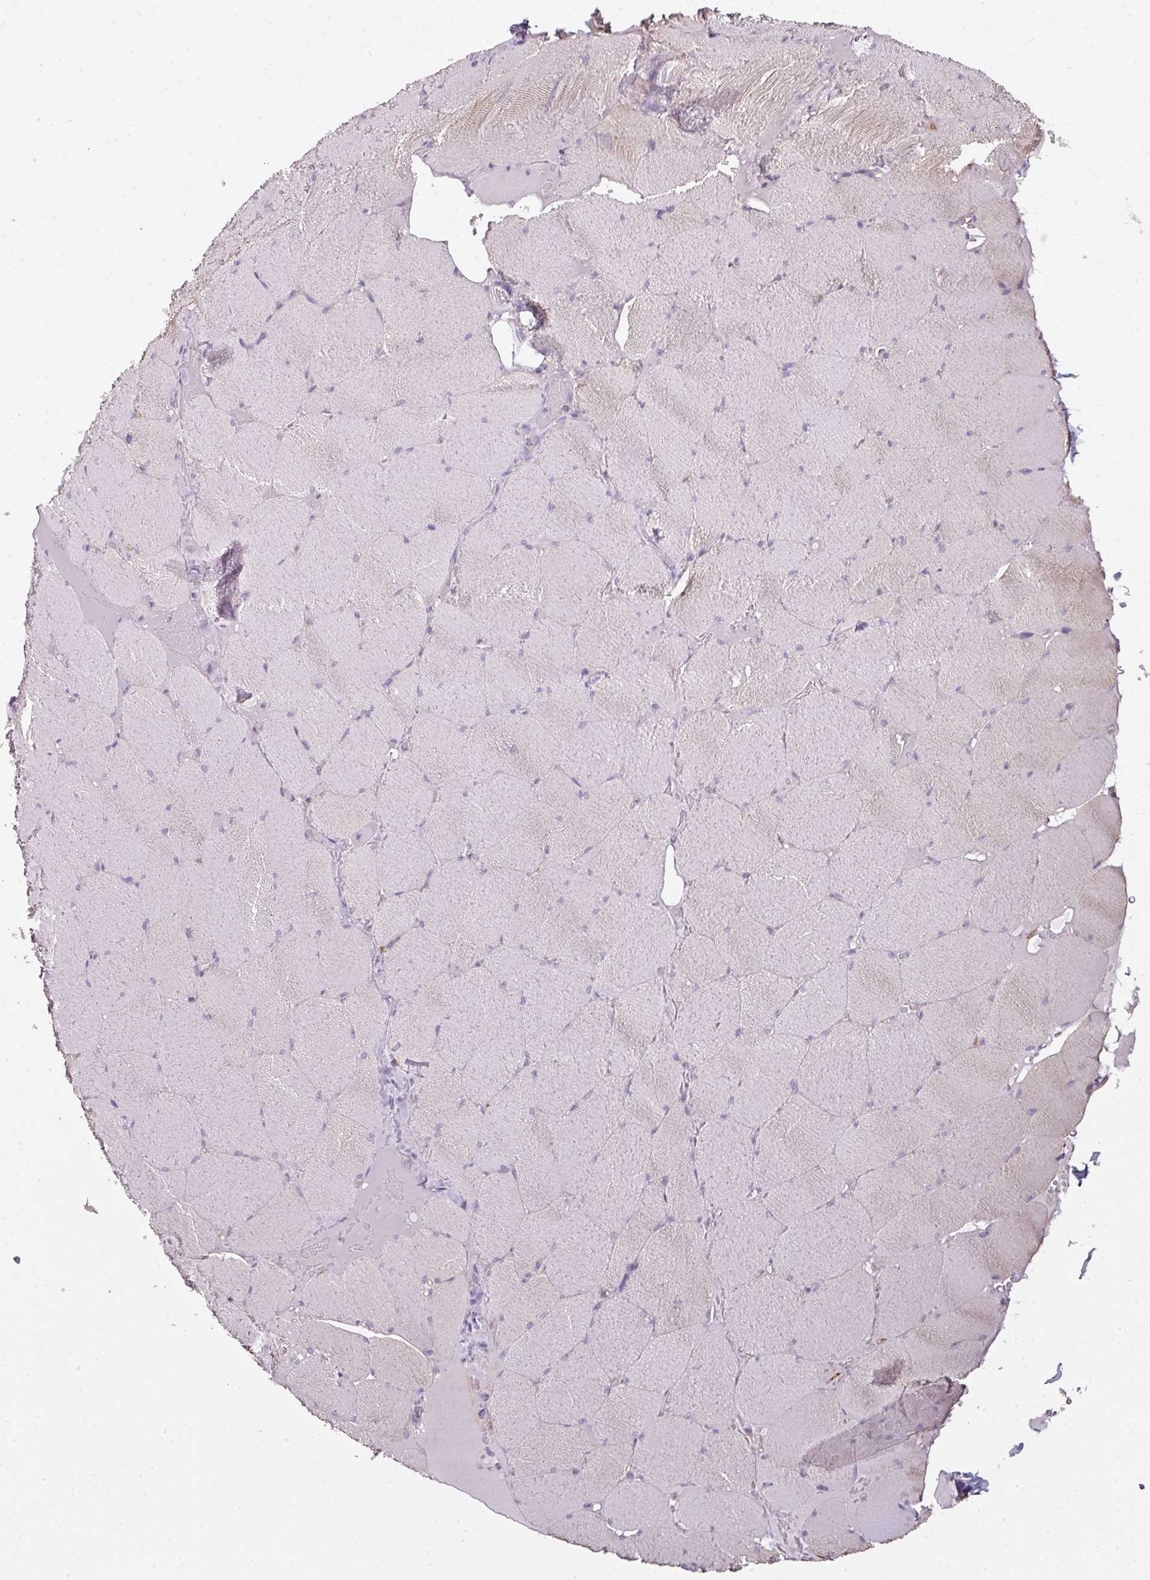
{"staining": {"intensity": "weak", "quantity": "<25%", "location": "cytoplasmic/membranous"}, "tissue": "skeletal muscle", "cell_type": "Myocytes", "image_type": "normal", "snomed": [{"axis": "morphology", "description": "Normal tissue, NOS"}, {"axis": "topography", "description": "Skeletal muscle"}, {"axis": "topography", "description": "Head-Neck"}], "caption": "Skeletal muscle stained for a protein using IHC exhibits no positivity myocytes.", "gene": "C19orf33", "patient": {"sex": "male", "age": 66}}